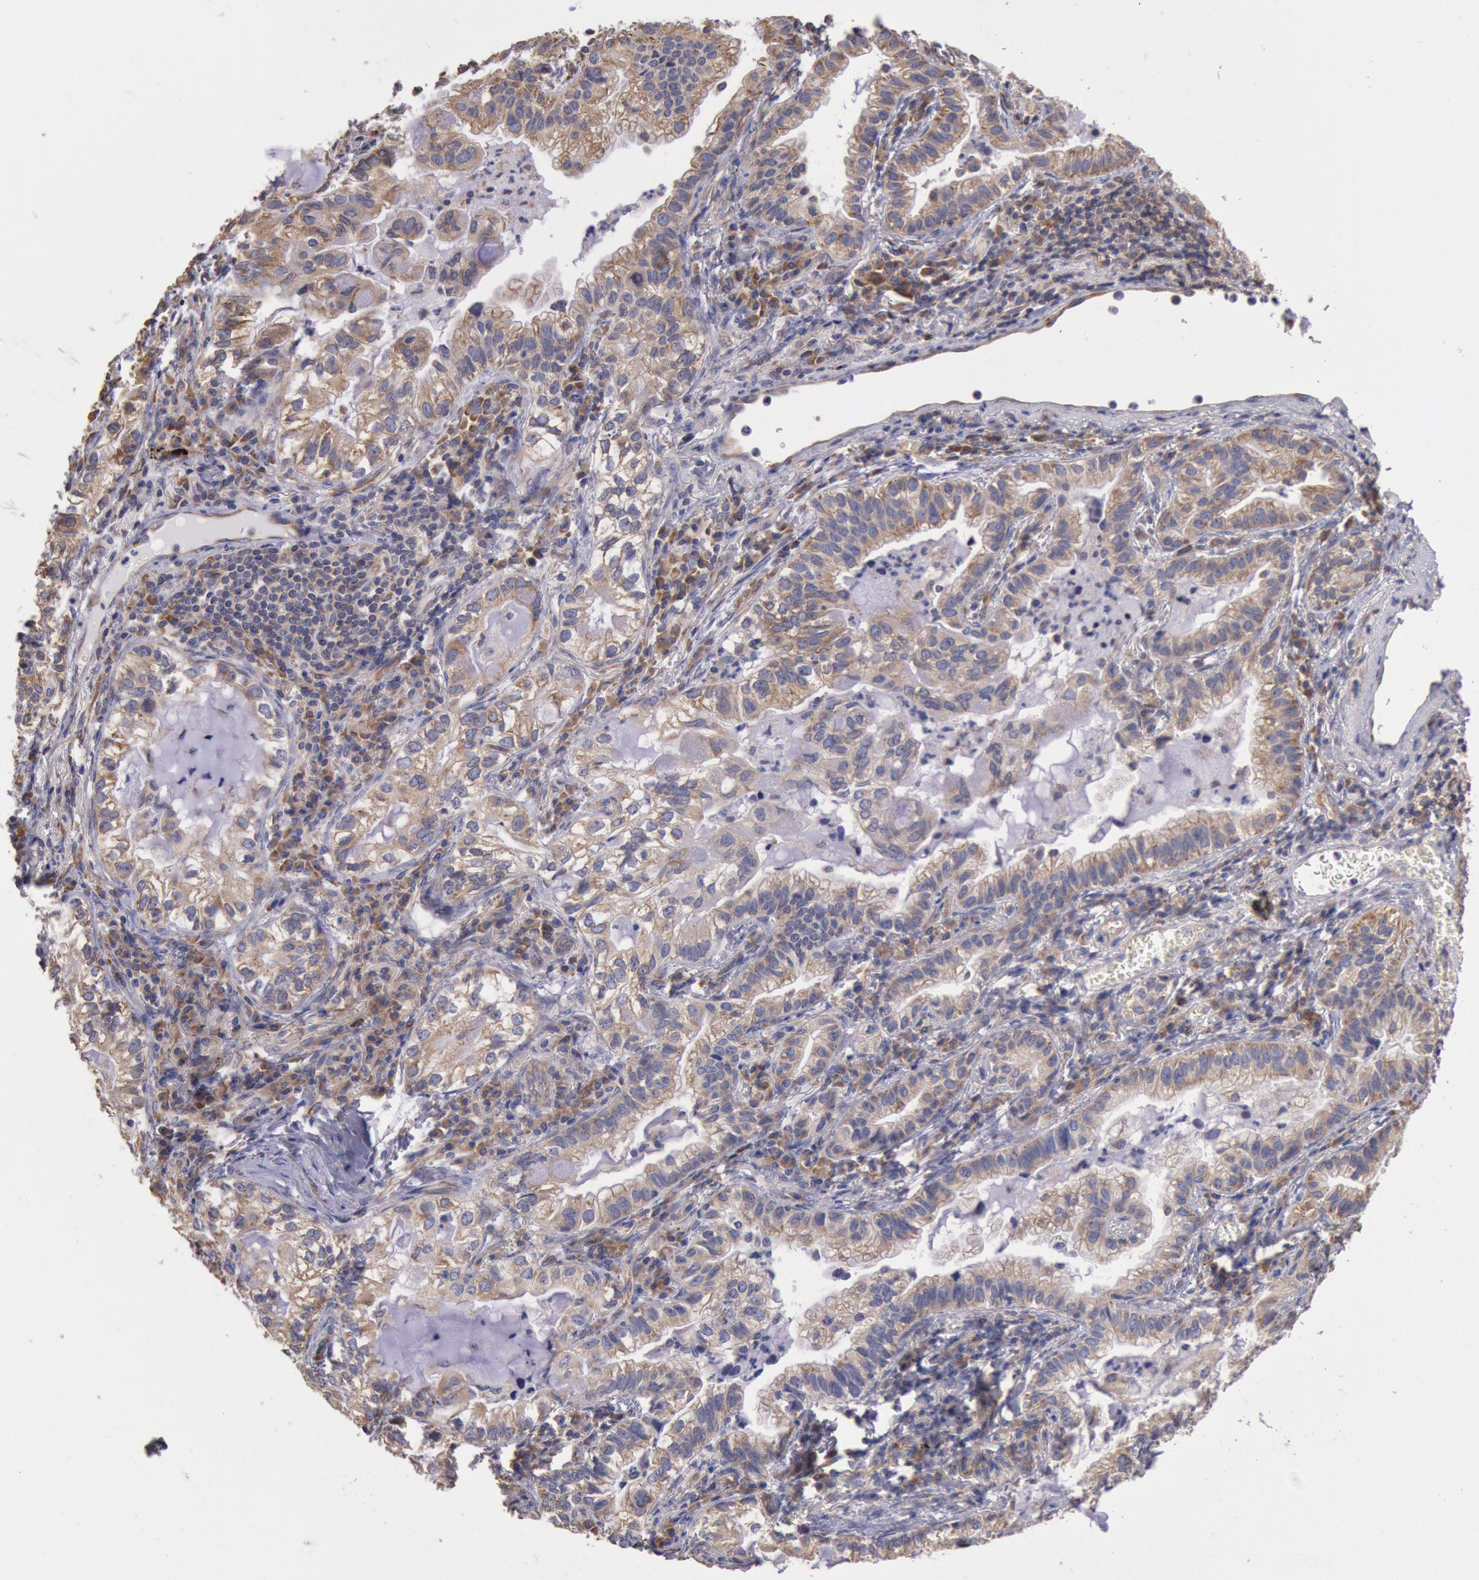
{"staining": {"intensity": "moderate", "quantity": ">75%", "location": "cytoplasmic/membranous"}, "tissue": "lung cancer", "cell_type": "Tumor cells", "image_type": "cancer", "snomed": [{"axis": "morphology", "description": "Adenocarcinoma, NOS"}, {"axis": "topography", "description": "Lung"}], "caption": "Moderate cytoplasmic/membranous expression is seen in approximately >75% of tumor cells in lung cancer.", "gene": "DRG1", "patient": {"sex": "female", "age": 50}}